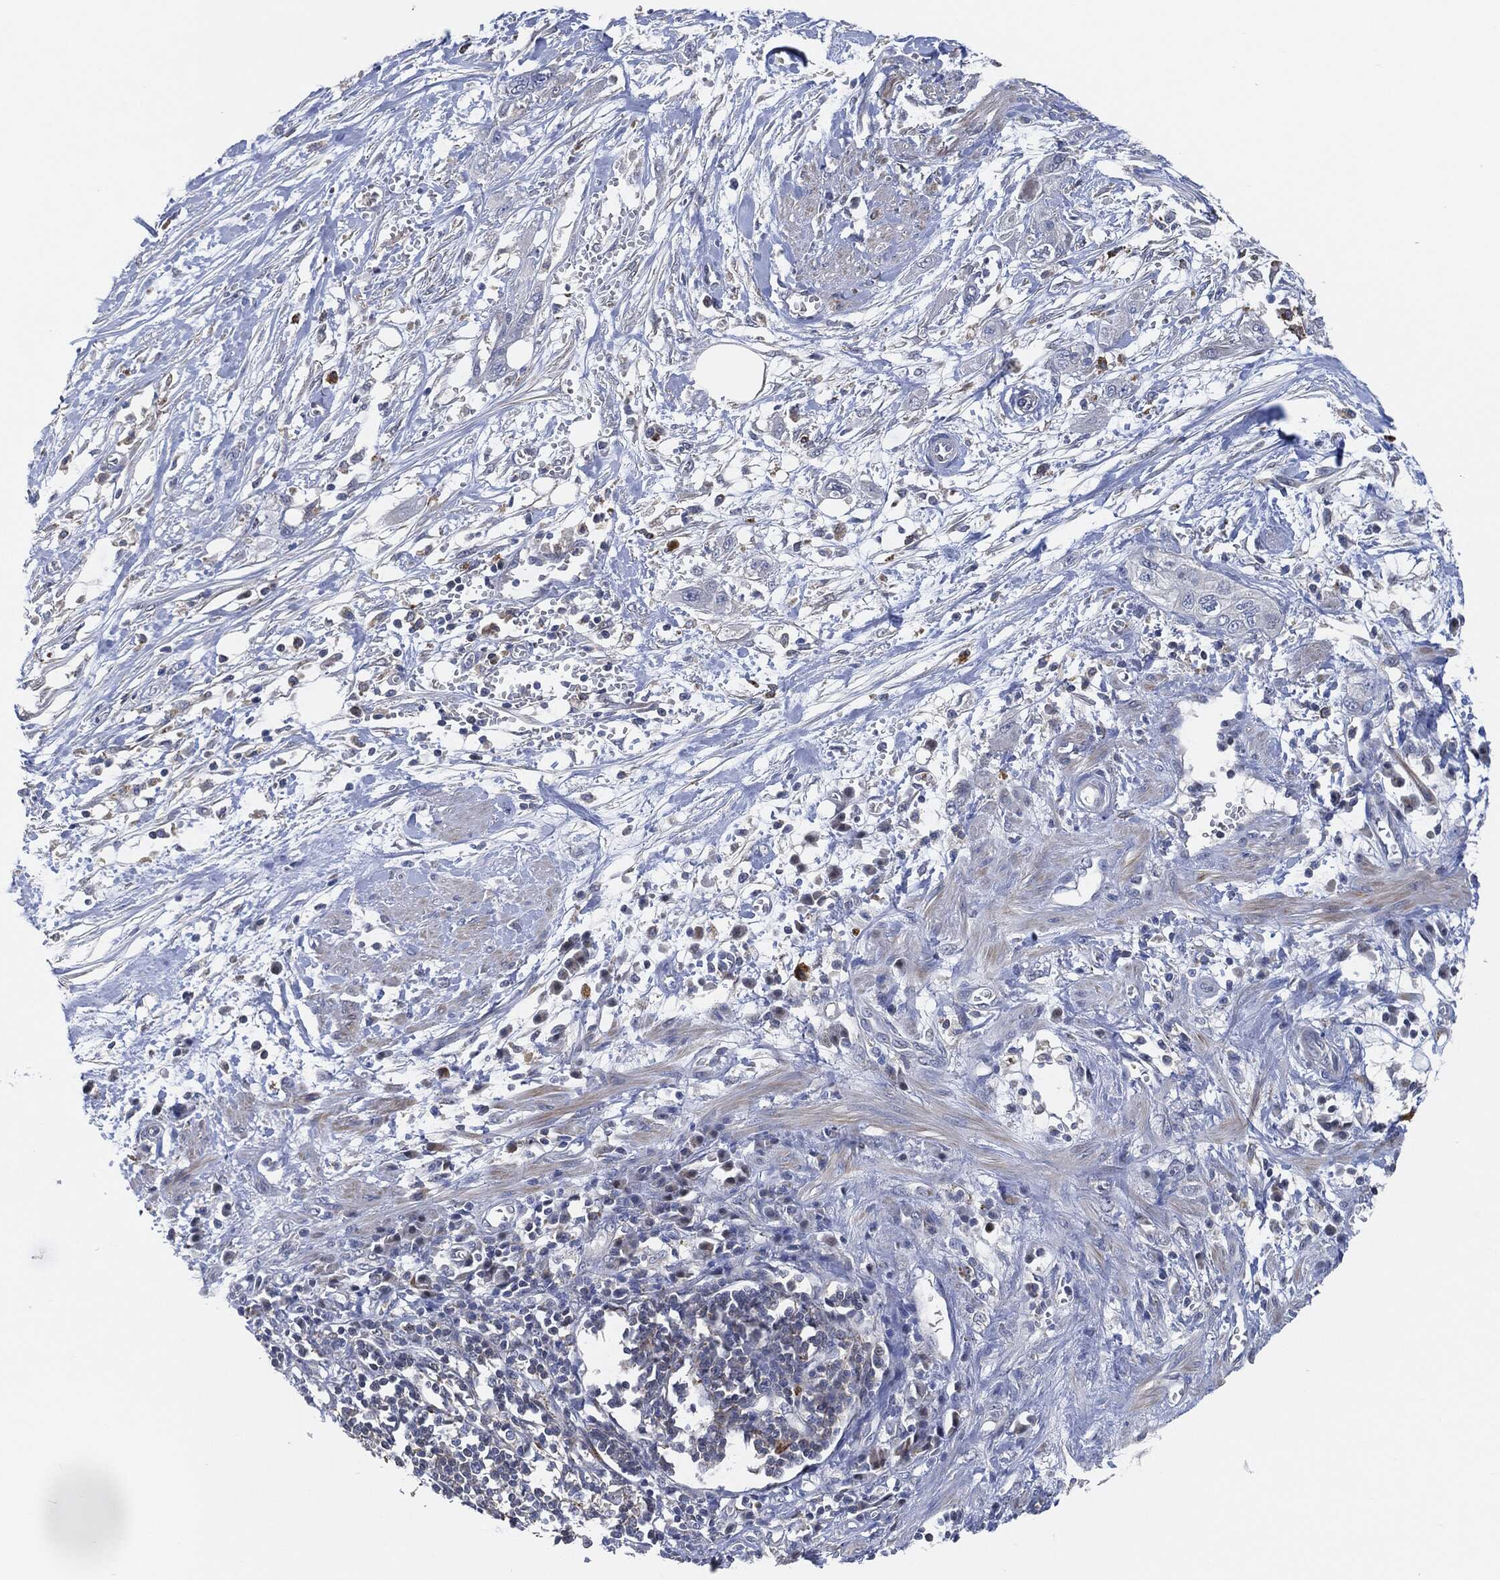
{"staining": {"intensity": "negative", "quantity": "none", "location": "none"}, "tissue": "pancreatic cancer", "cell_type": "Tumor cells", "image_type": "cancer", "snomed": [{"axis": "morphology", "description": "Adenocarcinoma, NOS"}, {"axis": "topography", "description": "Pancreas"}], "caption": "The IHC image has no significant expression in tumor cells of adenocarcinoma (pancreatic) tissue.", "gene": "VSIG4", "patient": {"sex": "male", "age": 72}}